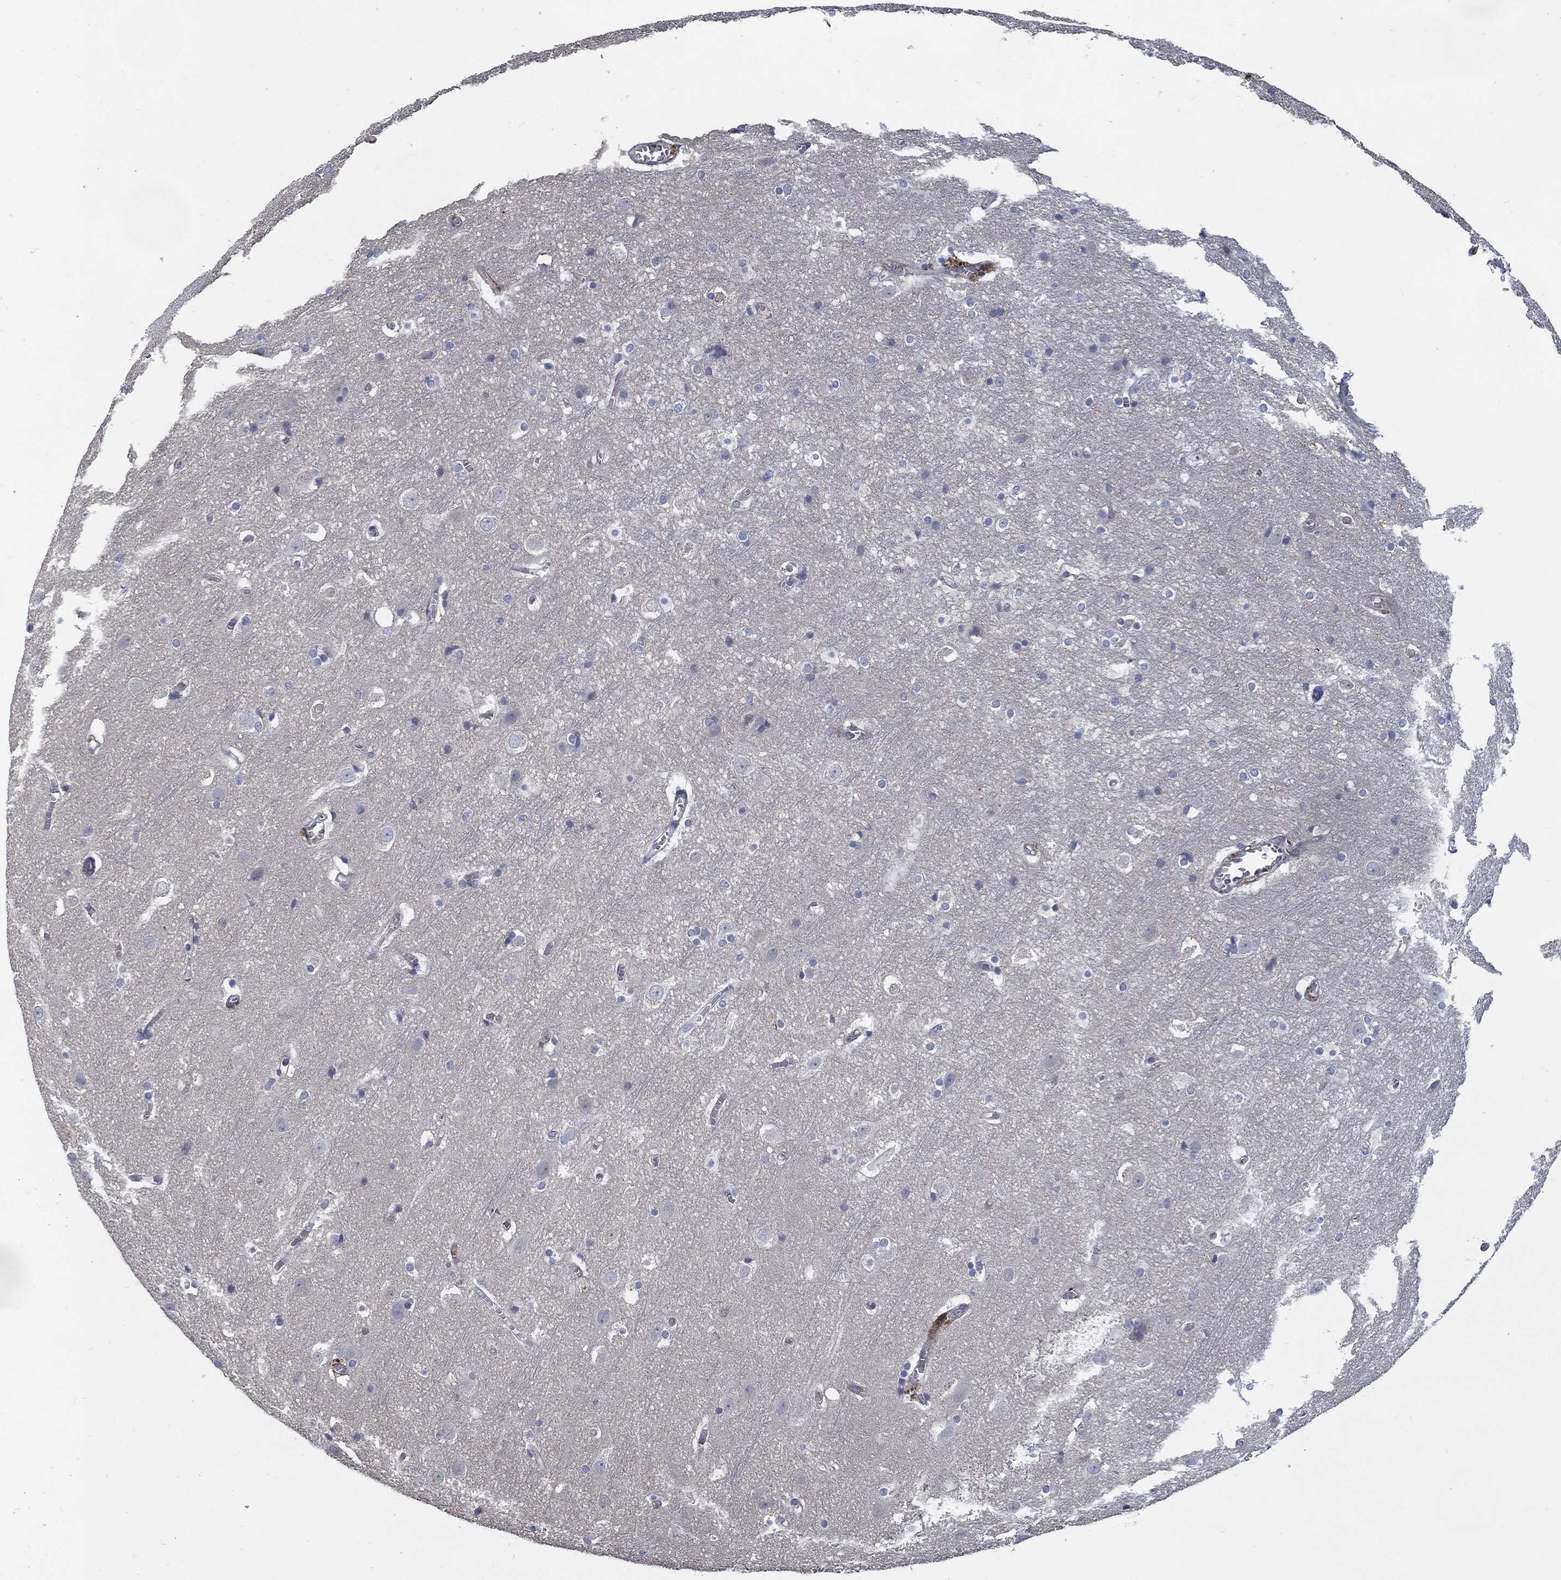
{"staining": {"intensity": "negative", "quantity": "none", "location": "none"}, "tissue": "cerebral cortex", "cell_type": "Endothelial cells", "image_type": "normal", "snomed": [{"axis": "morphology", "description": "Normal tissue, NOS"}, {"axis": "topography", "description": "Cerebral cortex"}], "caption": "Immunohistochemistry (IHC) histopathology image of unremarkable cerebral cortex: cerebral cortex stained with DAB (3,3'-diaminobenzidine) shows no significant protein positivity in endothelial cells.", "gene": "SVIL", "patient": {"sex": "male", "age": 59}}